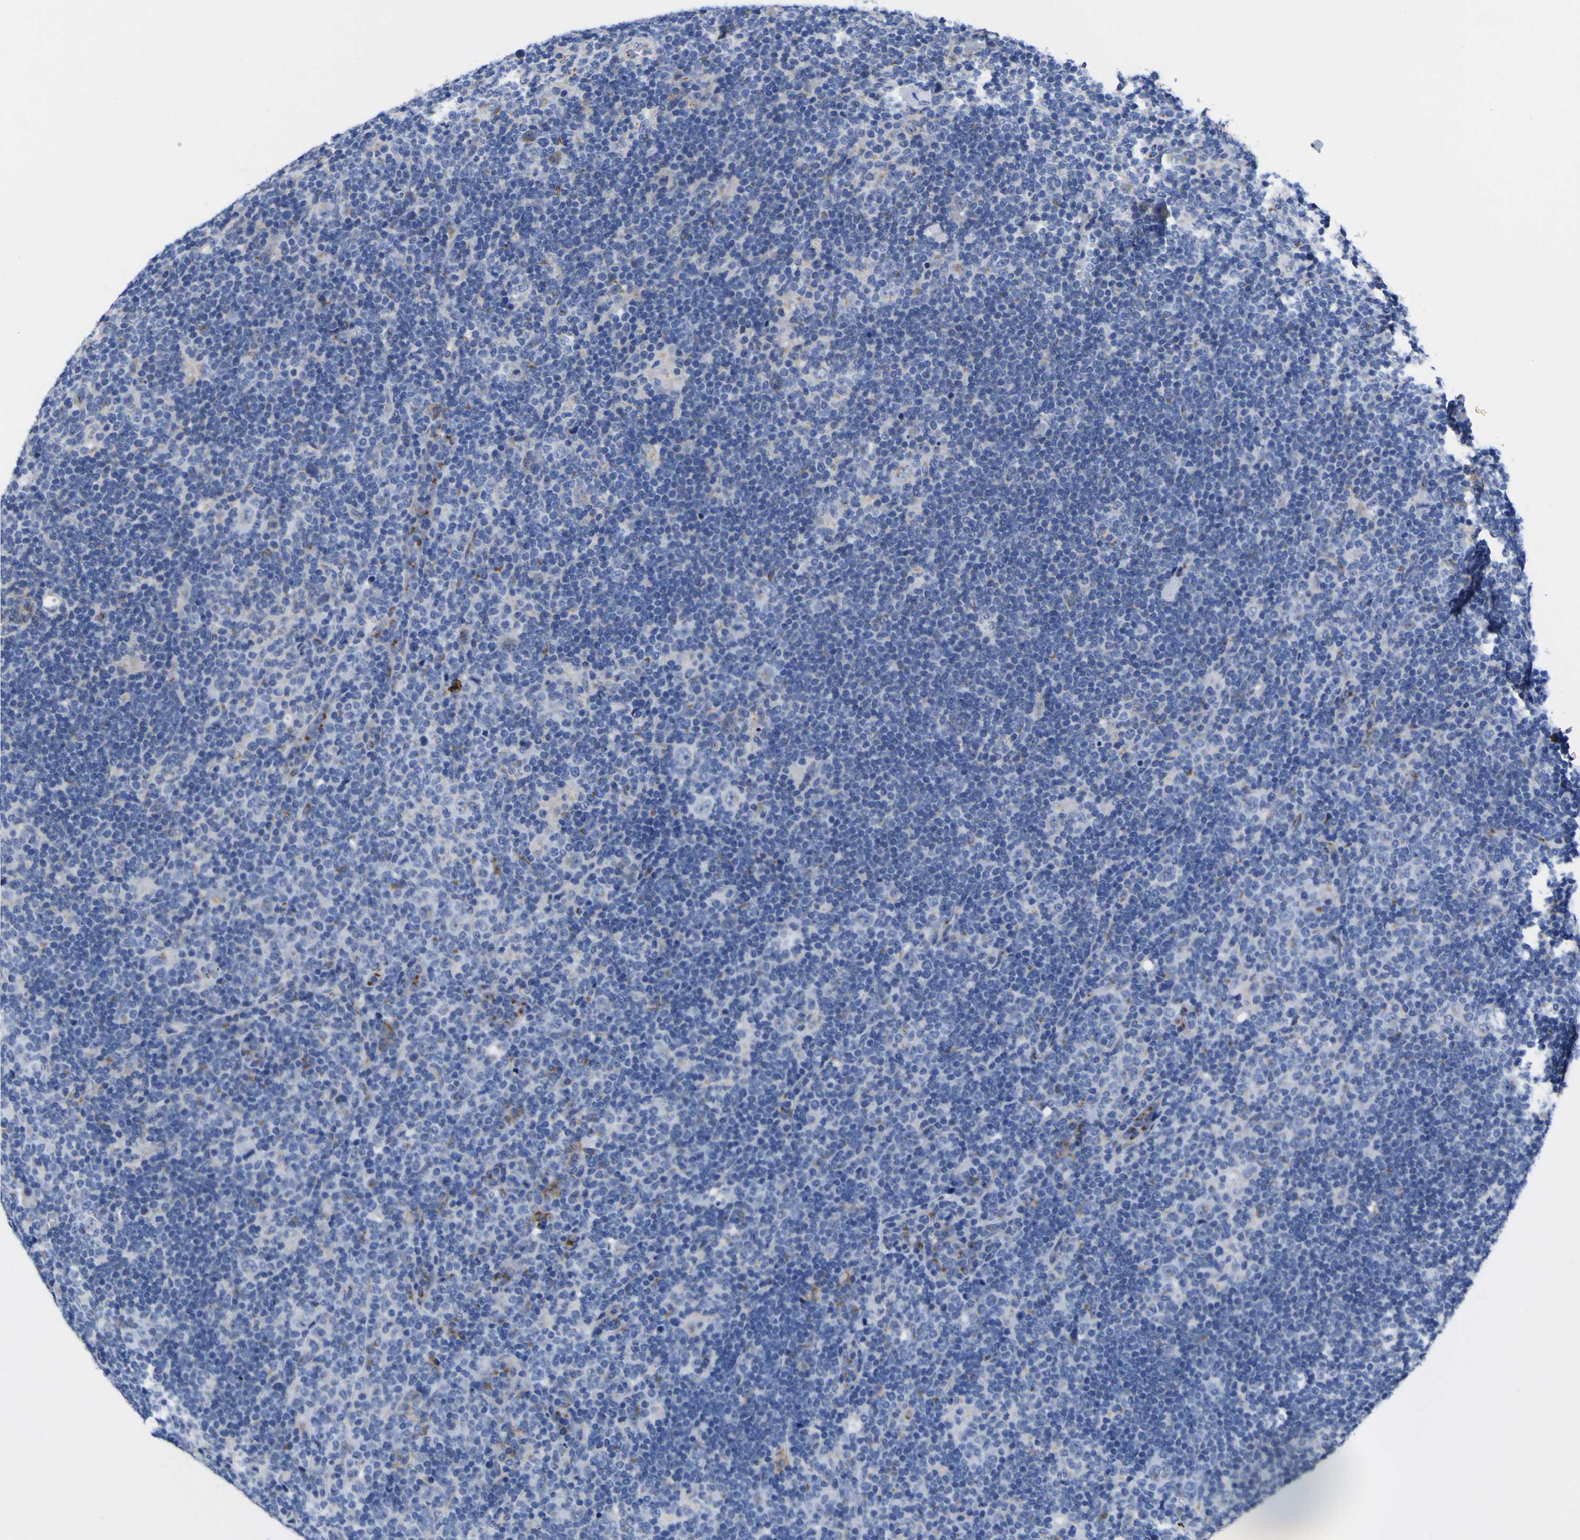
{"staining": {"intensity": "negative", "quantity": "none", "location": "none"}, "tissue": "lymphoma", "cell_type": "Tumor cells", "image_type": "cancer", "snomed": [{"axis": "morphology", "description": "Hodgkin's disease, NOS"}, {"axis": "topography", "description": "Lymph node"}], "caption": "Protein analysis of lymphoma displays no significant positivity in tumor cells.", "gene": "GOLM1", "patient": {"sex": "female", "age": 57}}